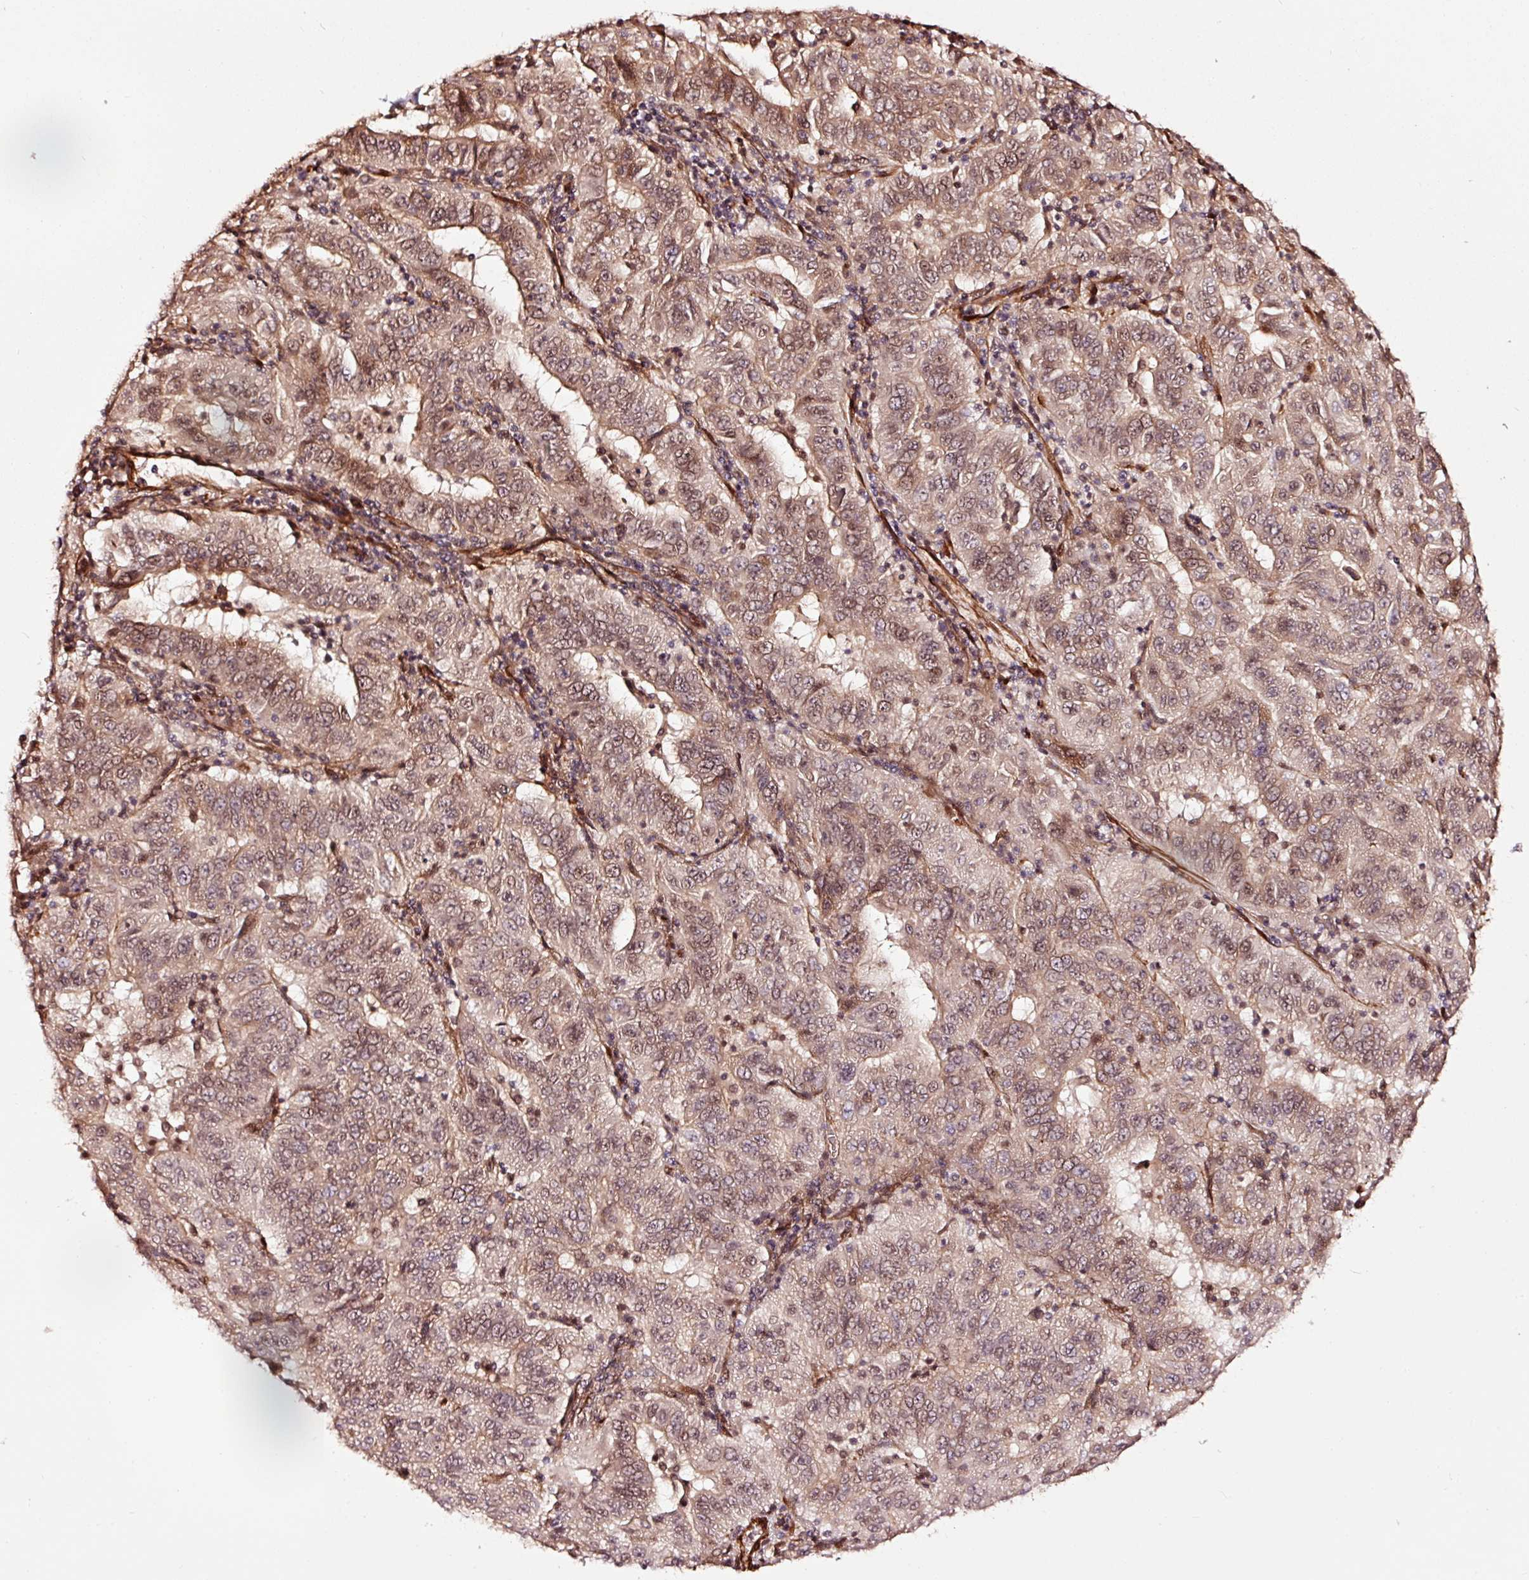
{"staining": {"intensity": "moderate", "quantity": "25%-75%", "location": "nuclear"}, "tissue": "pancreatic cancer", "cell_type": "Tumor cells", "image_type": "cancer", "snomed": [{"axis": "morphology", "description": "Adenocarcinoma, NOS"}, {"axis": "topography", "description": "Pancreas"}], "caption": "The immunohistochemical stain highlights moderate nuclear positivity in tumor cells of pancreatic cancer tissue.", "gene": "TPM1", "patient": {"sex": "male", "age": 63}}